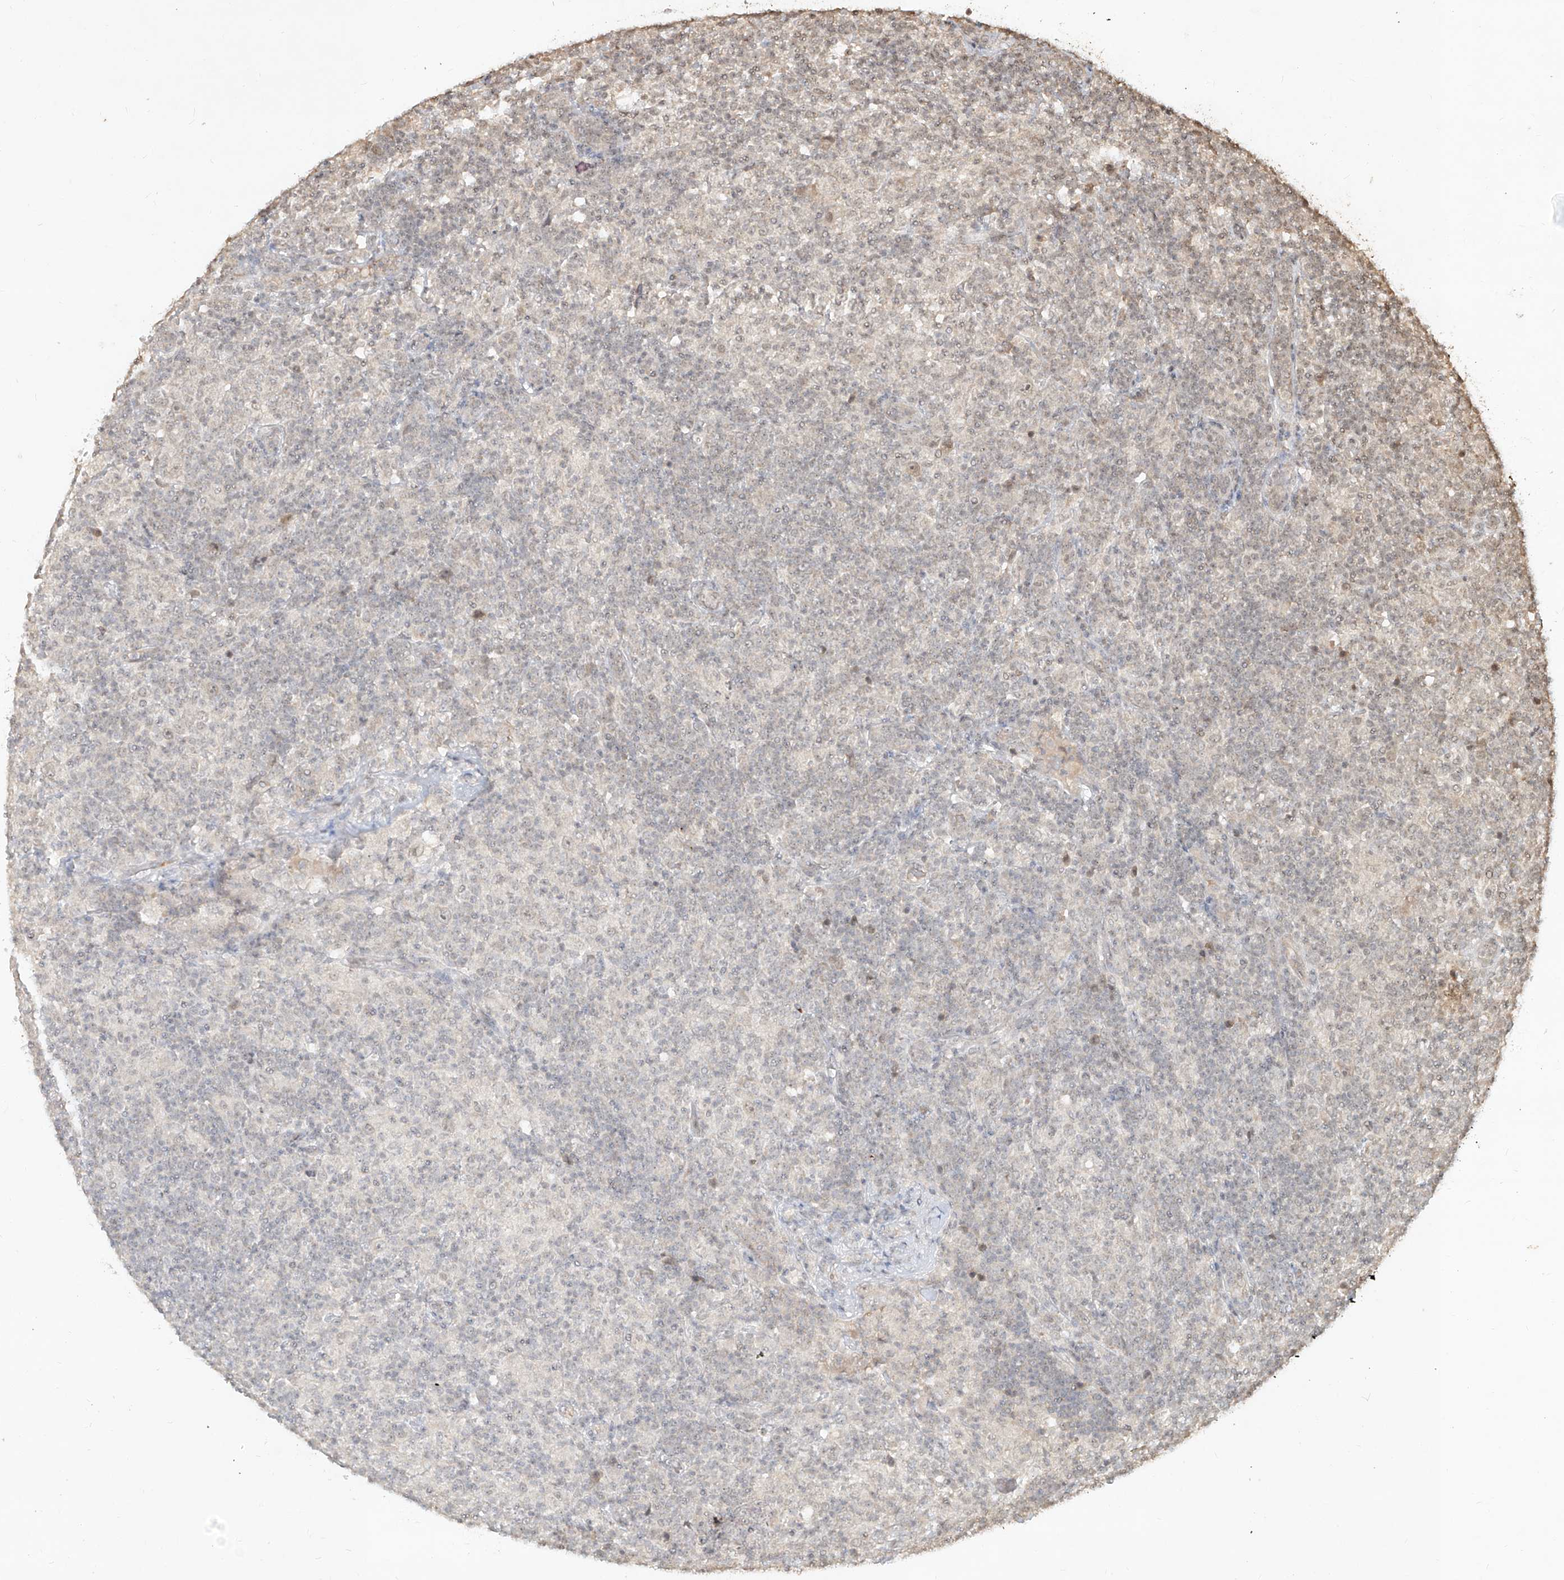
{"staining": {"intensity": "weak", "quantity": "<25%", "location": "cytoplasmic/membranous,nuclear"}, "tissue": "lymphoma", "cell_type": "Tumor cells", "image_type": "cancer", "snomed": [{"axis": "morphology", "description": "Hodgkin's disease, NOS"}, {"axis": "topography", "description": "Lymph node"}], "caption": "Immunohistochemistry (IHC) image of neoplastic tissue: lymphoma stained with DAB (3,3'-diaminobenzidine) exhibits no significant protein staining in tumor cells.", "gene": "UBE2K", "patient": {"sex": "male", "age": 70}}